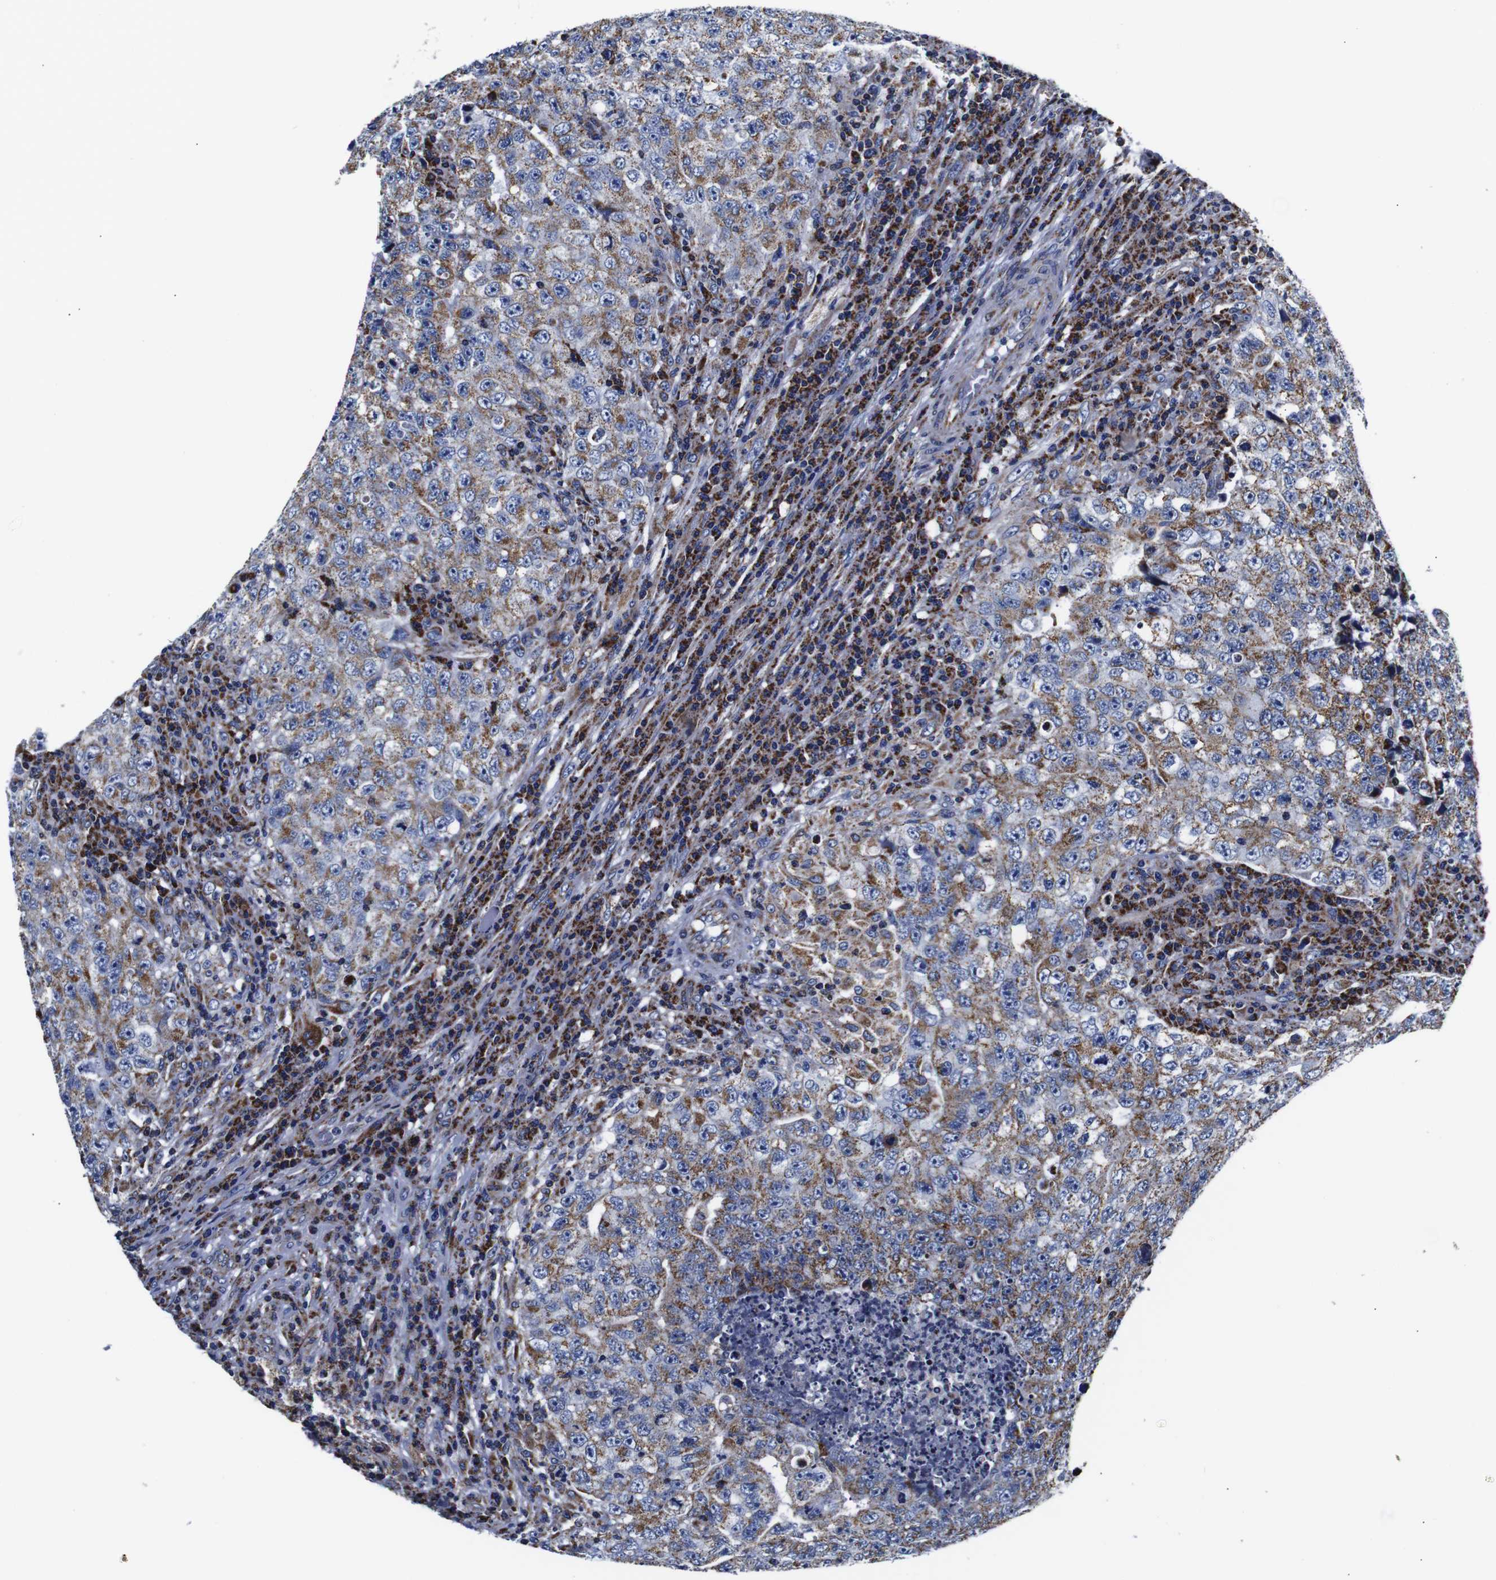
{"staining": {"intensity": "moderate", "quantity": ">75%", "location": "cytoplasmic/membranous"}, "tissue": "testis cancer", "cell_type": "Tumor cells", "image_type": "cancer", "snomed": [{"axis": "morphology", "description": "Necrosis, NOS"}, {"axis": "morphology", "description": "Carcinoma, Embryonal, NOS"}, {"axis": "topography", "description": "Testis"}], "caption": "Immunohistochemical staining of human embryonal carcinoma (testis) displays medium levels of moderate cytoplasmic/membranous protein expression in about >75% of tumor cells.", "gene": "FKBP9", "patient": {"sex": "male", "age": 19}}